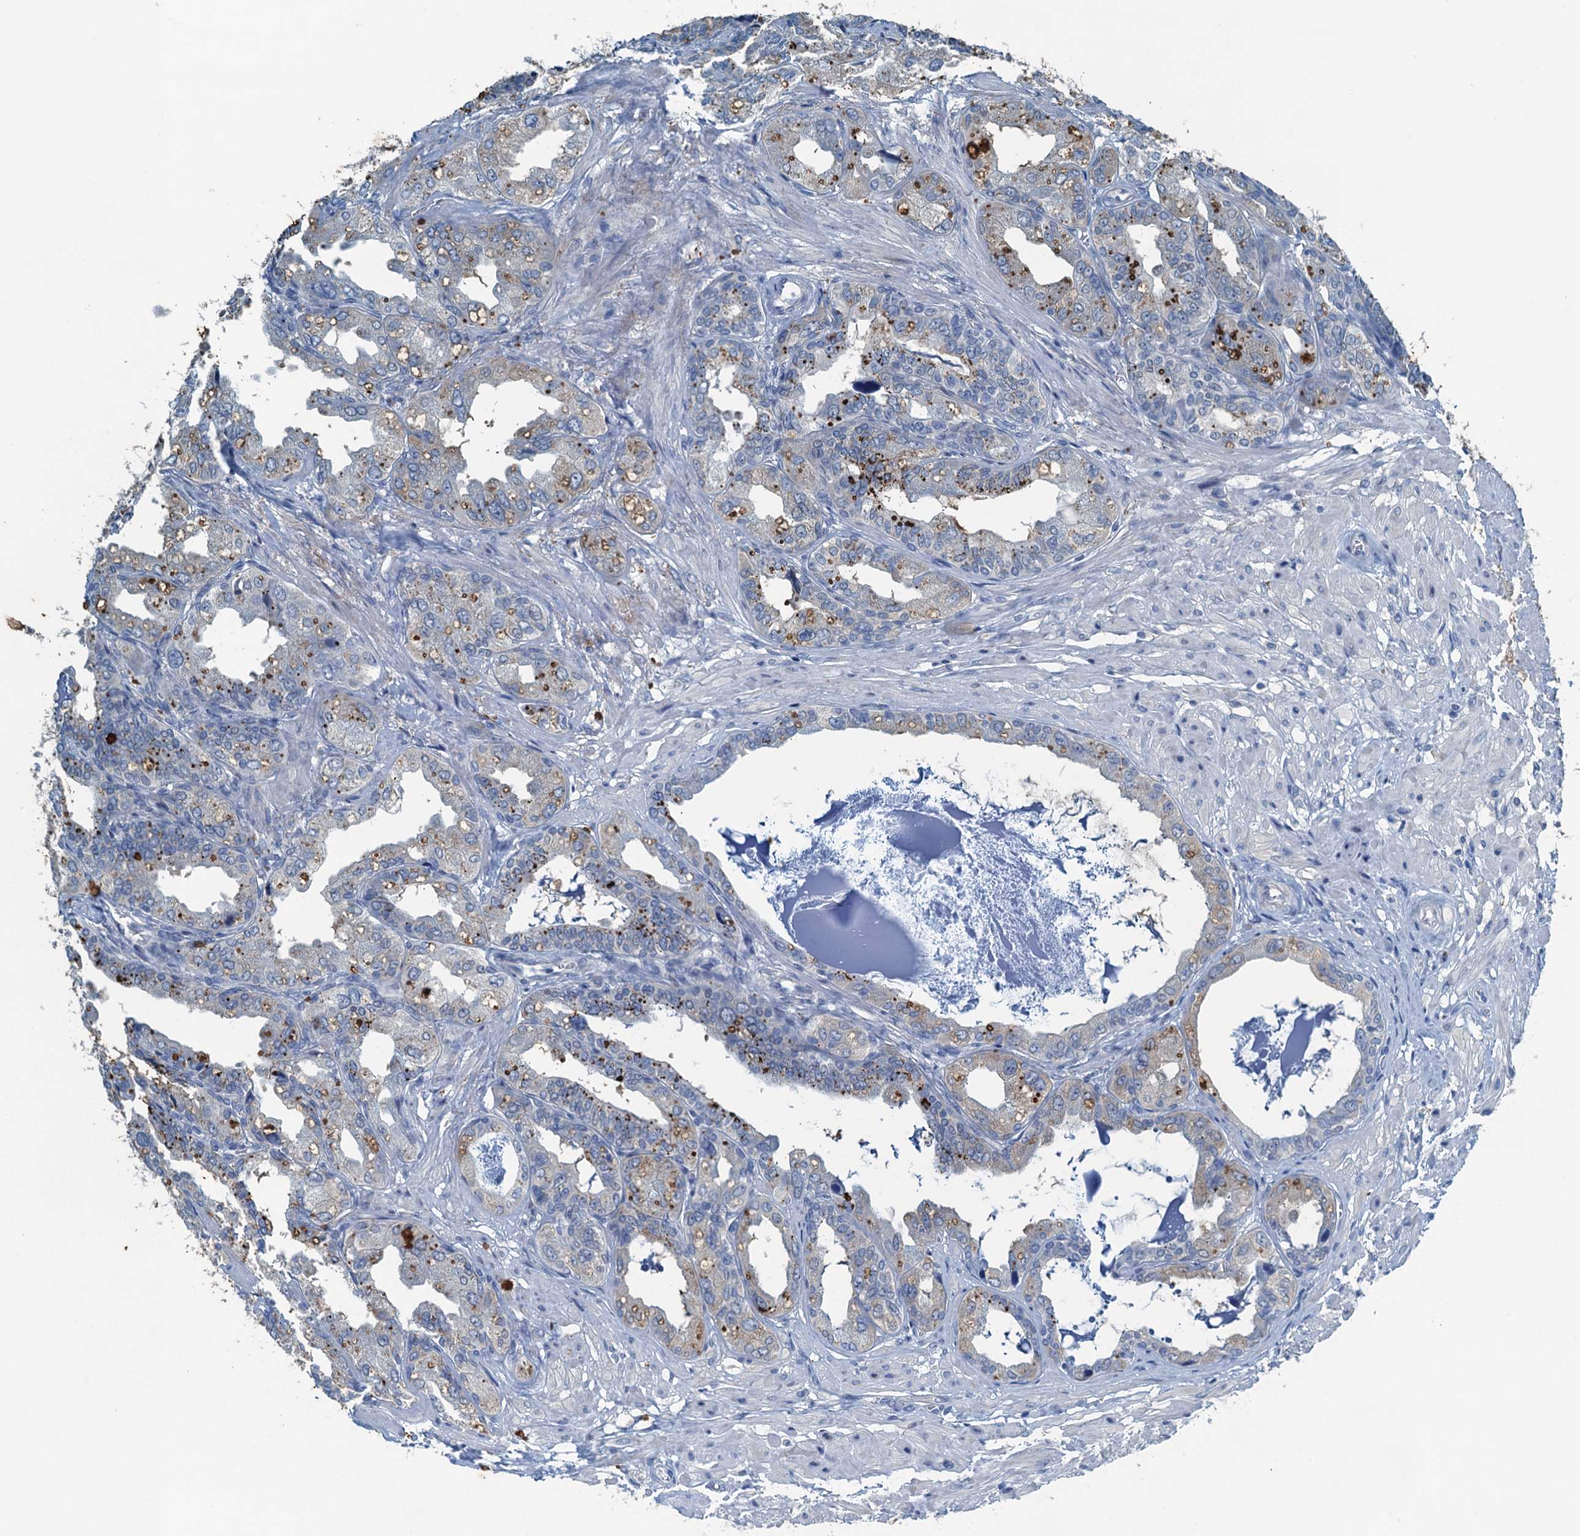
{"staining": {"intensity": "weak", "quantity": "25%-75%", "location": "cytoplasmic/membranous"}, "tissue": "seminal vesicle", "cell_type": "Glandular cells", "image_type": "normal", "snomed": [{"axis": "morphology", "description": "Normal tissue, NOS"}, {"axis": "topography", "description": "Seminal veicle"}], "caption": "High-power microscopy captured an immunohistochemistry photomicrograph of normal seminal vesicle, revealing weak cytoplasmic/membranous positivity in about 25%-75% of glandular cells.", "gene": "CBLIF", "patient": {"sex": "male", "age": 63}}